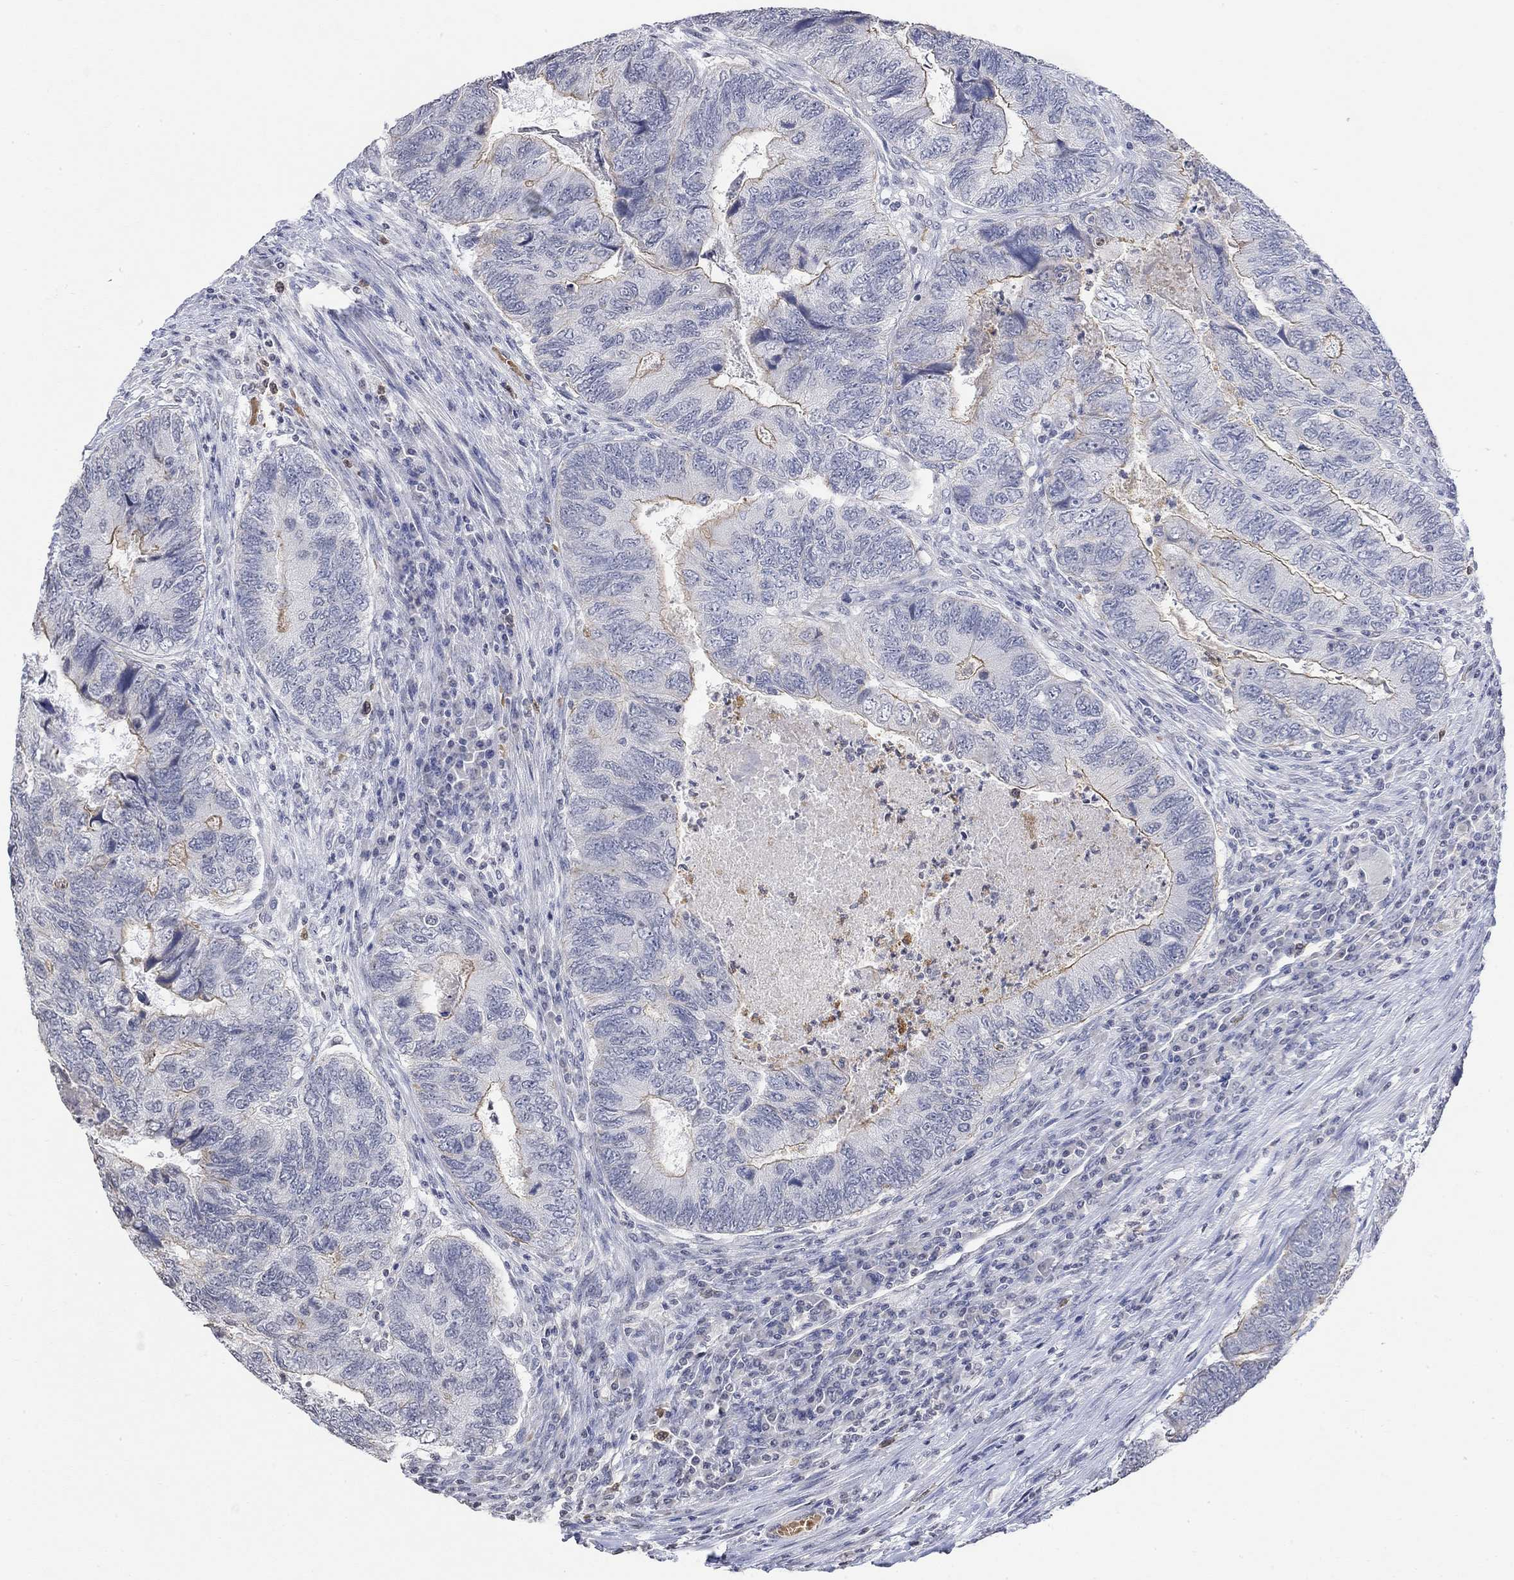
{"staining": {"intensity": "negative", "quantity": "none", "location": "none"}, "tissue": "colorectal cancer", "cell_type": "Tumor cells", "image_type": "cancer", "snomed": [{"axis": "morphology", "description": "Adenocarcinoma, NOS"}, {"axis": "topography", "description": "Colon"}], "caption": "Image shows no significant protein staining in tumor cells of colorectal cancer (adenocarcinoma).", "gene": "TMEM255A", "patient": {"sex": "female", "age": 67}}